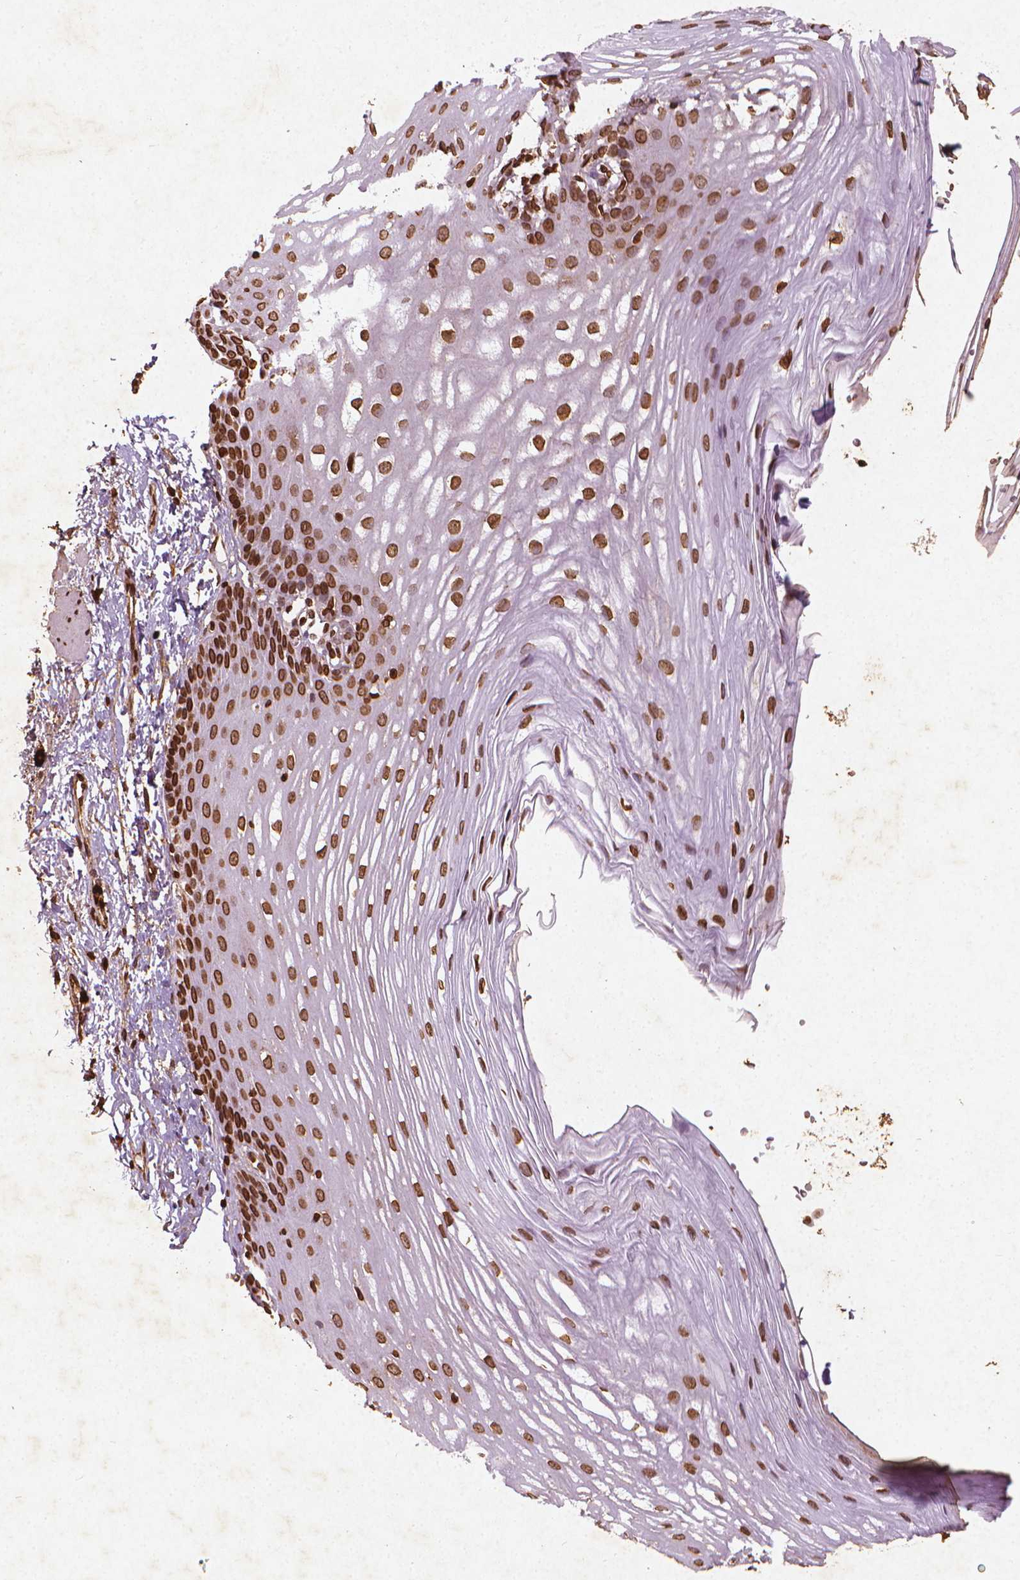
{"staining": {"intensity": "strong", "quantity": ">75%", "location": "cytoplasmic/membranous,nuclear"}, "tissue": "esophagus", "cell_type": "Squamous epithelial cells", "image_type": "normal", "snomed": [{"axis": "morphology", "description": "Normal tissue, NOS"}, {"axis": "topography", "description": "Esophagus"}], "caption": "Immunohistochemical staining of unremarkable human esophagus demonstrates strong cytoplasmic/membranous,nuclear protein staining in about >75% of squamous epithelial cells.", "gene": "LMNB1", "patient": {"sex": "male", "age": 62}}